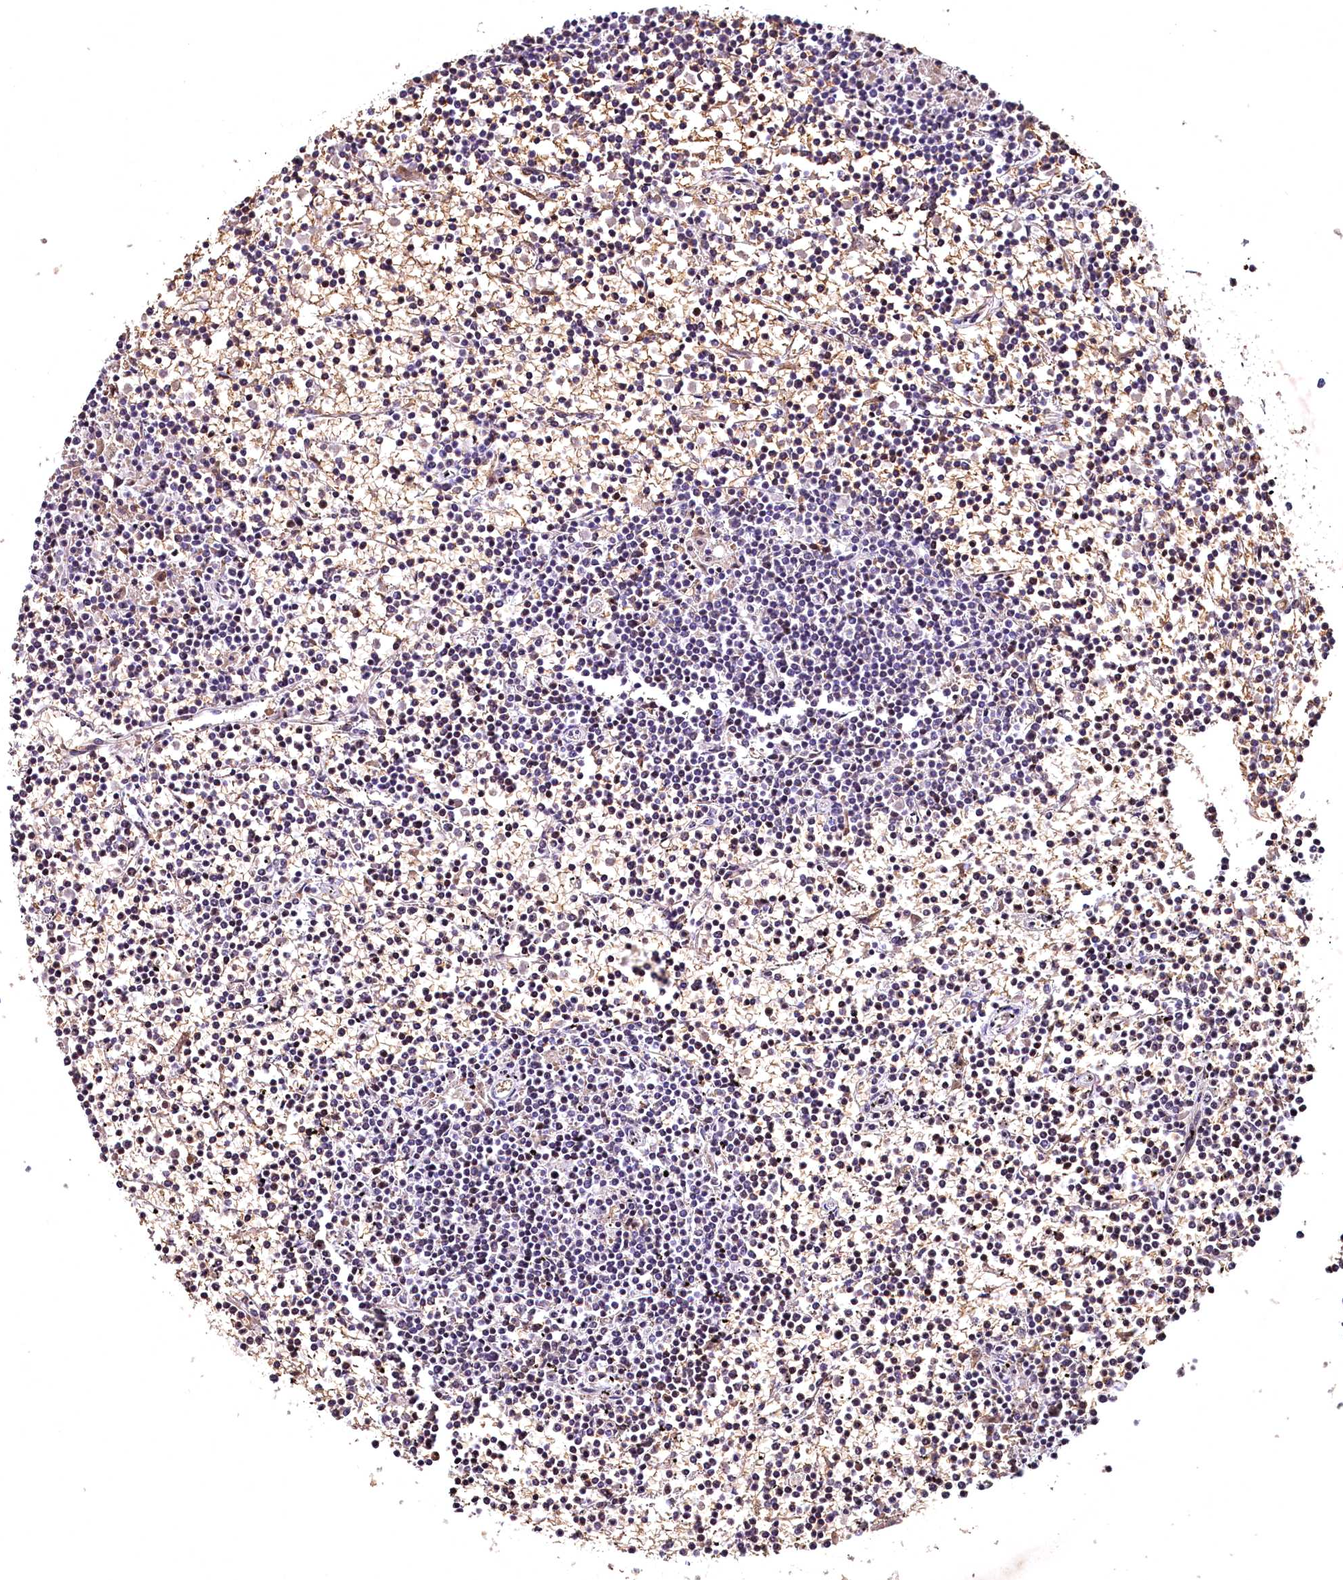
{"staining": {"intensity": "negative", "quantity": "none", "location": "none"}, "tissue": "lymphoma", "cell_type": "Tumor cells", "image_type": "cancer", "snomed": [{"axis": "morphology", "description": "Malignant lymphoma, non-Hodgkin's type, Low grade"}, {"axis": "topography", "description": "Spleen"}], "caption": "There is no significant positivity in tumor cells of lymphoma.", "gene": "SPTA1", "patient": {"sex": "female", "age": 19}}